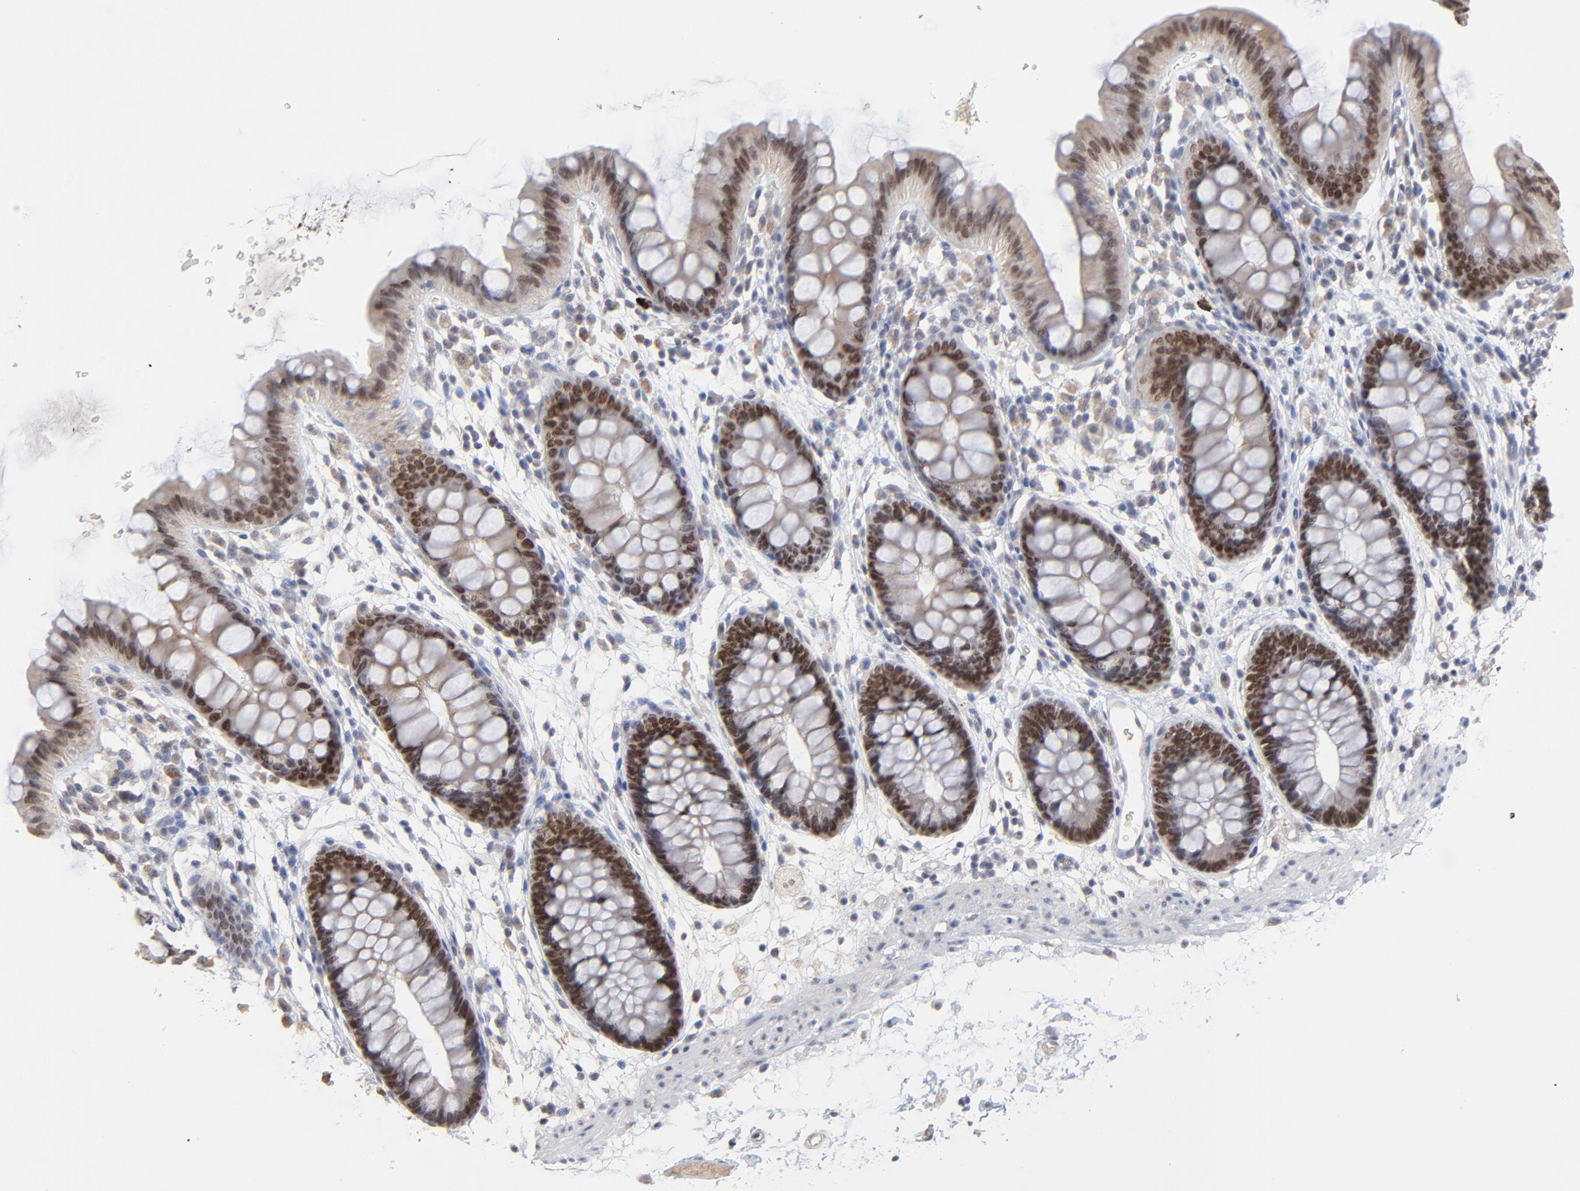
{"staining": {"intensity": "negative", "quantity": "none", "location": "none"}, "tissue": "colon", "cell_type": "Endothelial cells", "image_type": "normal", "snomed": [{"axis": "morphology", "description": "Normal tissue, NOS"}, {"axis": "topography", "description": "Smooth muscle"}, {"axis": "topography", "description": "Colon"}], "caption": "Benign colon was stained to show a protein in brown. There is no significant positivity in endothelial cells. (DAB (3,3'-diaminobenzidine) immunohistochemistry visualized using brightfield microscopy, high magnification).", "gene": "FAM199X", "patient": {"sex": "male", "age": 67}}